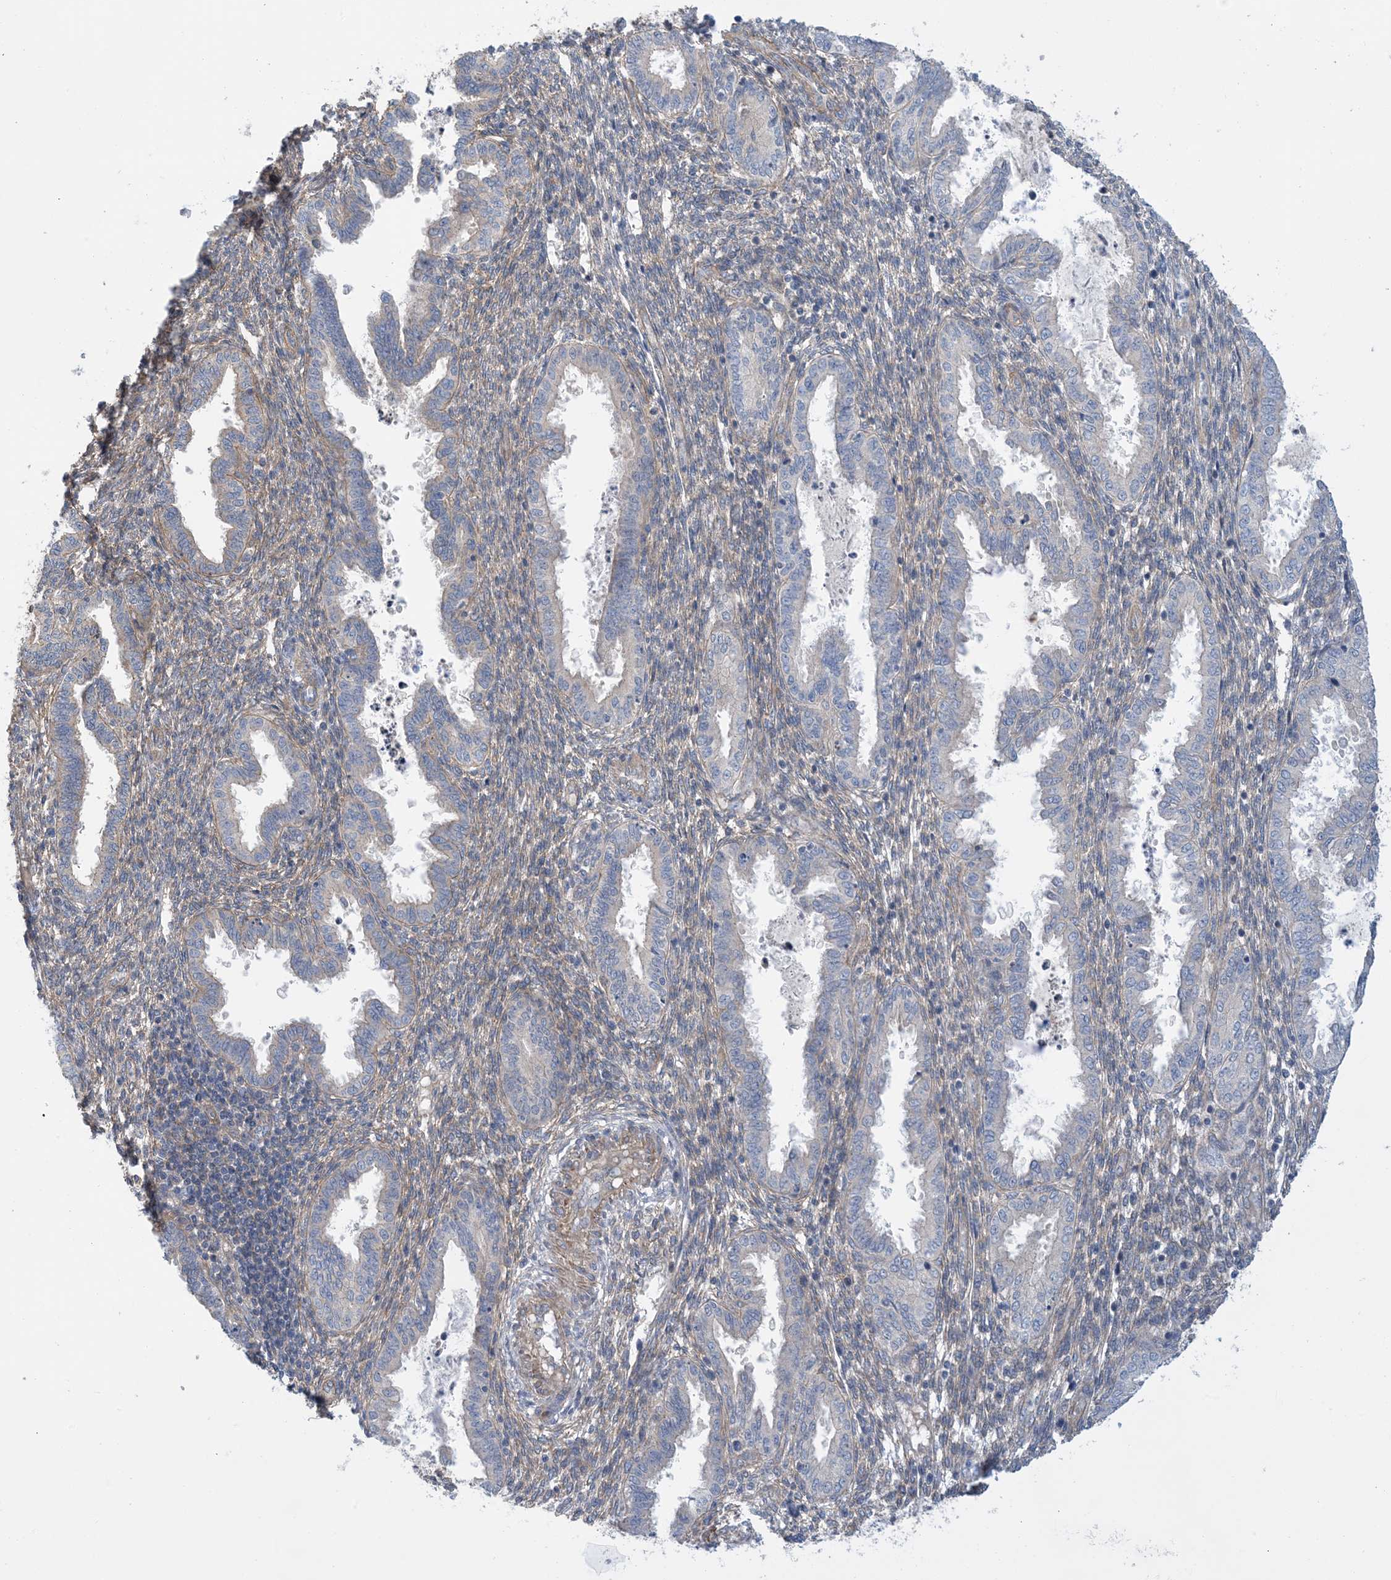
{"staining": {"intensity": "weak", "quantity": "25%-75%", "location": "cytoplasmic/membranous"}, "tissue": "endometrium", "cell_type": "Cells in endometrial stroma", "image_type": "normal", "snomed": [{"axis": "morphology", "description": "Normal tissue, NOS"}, {"axis": "topography", "description": "Endometrium"}], "caption": "Immunohistochemical staining of normal endometrium displays 25%-75% levels of weak cytoplasmic/membranous protein positivity in about 25%-75% of cells in endometrial stroma.", "gene": "EHBP1", "patient": {"sex": "female", "age": 33}}